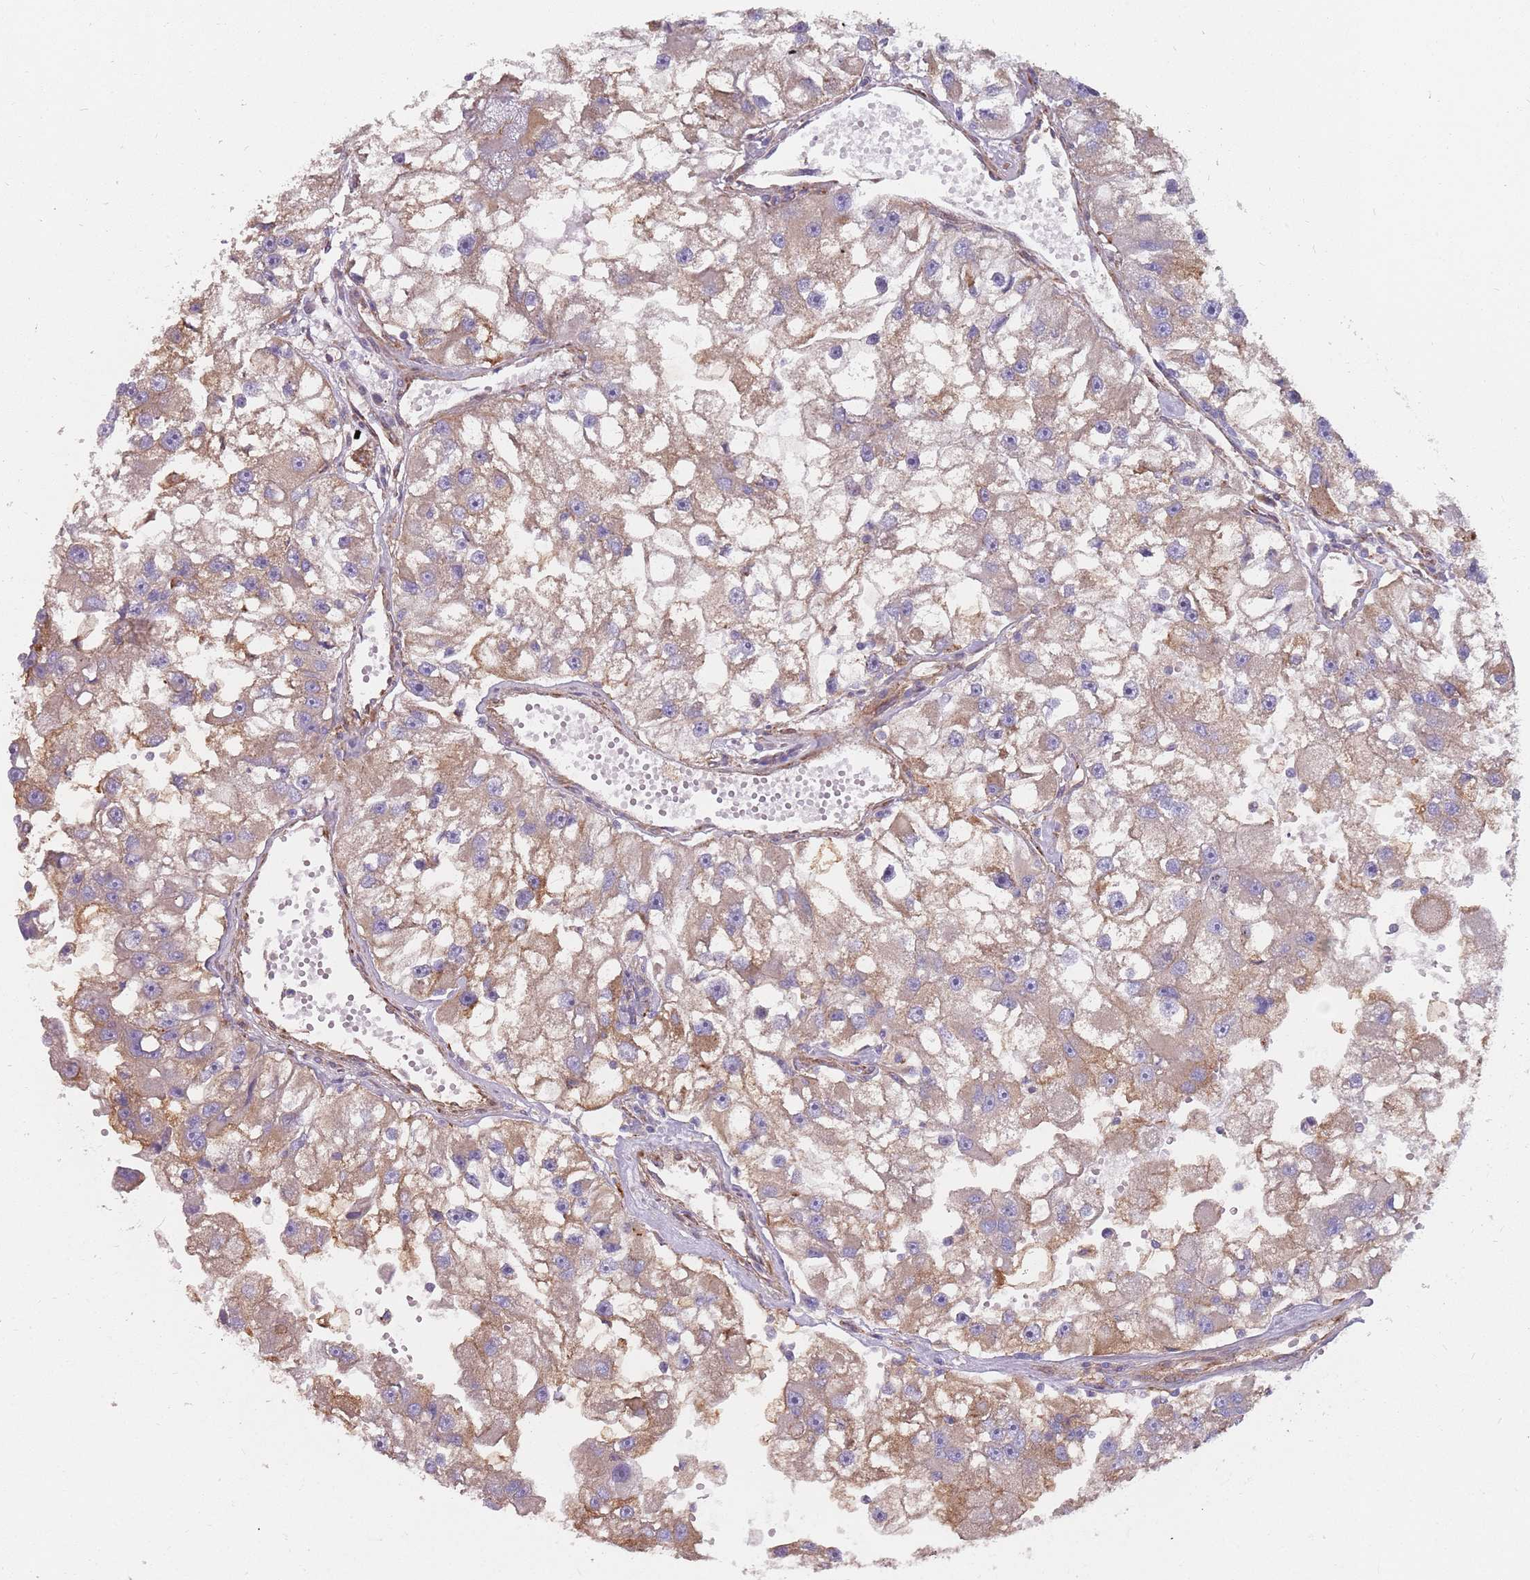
{"staining": {"intensity": "moderate", "quantity": "25%-75%", "location": "cytoplasmic/membranous"}, "tissue": "renal cancer", "cell_type": "Tumor cells", "image_type": "cancer", "snomed": [{"axis": "morphology", "description": "Adenocarcinoma, NOS"}, {"axis": "topography", "description": "Kidney"}], "caption": "Protein expression analysis of renal cancer demonstrates moderate cytoplasmic/membranous expression in about 25%-75% of tumor cells.", "gene": "SPDL1", "patient": {"sex": "male", "age": 63}}